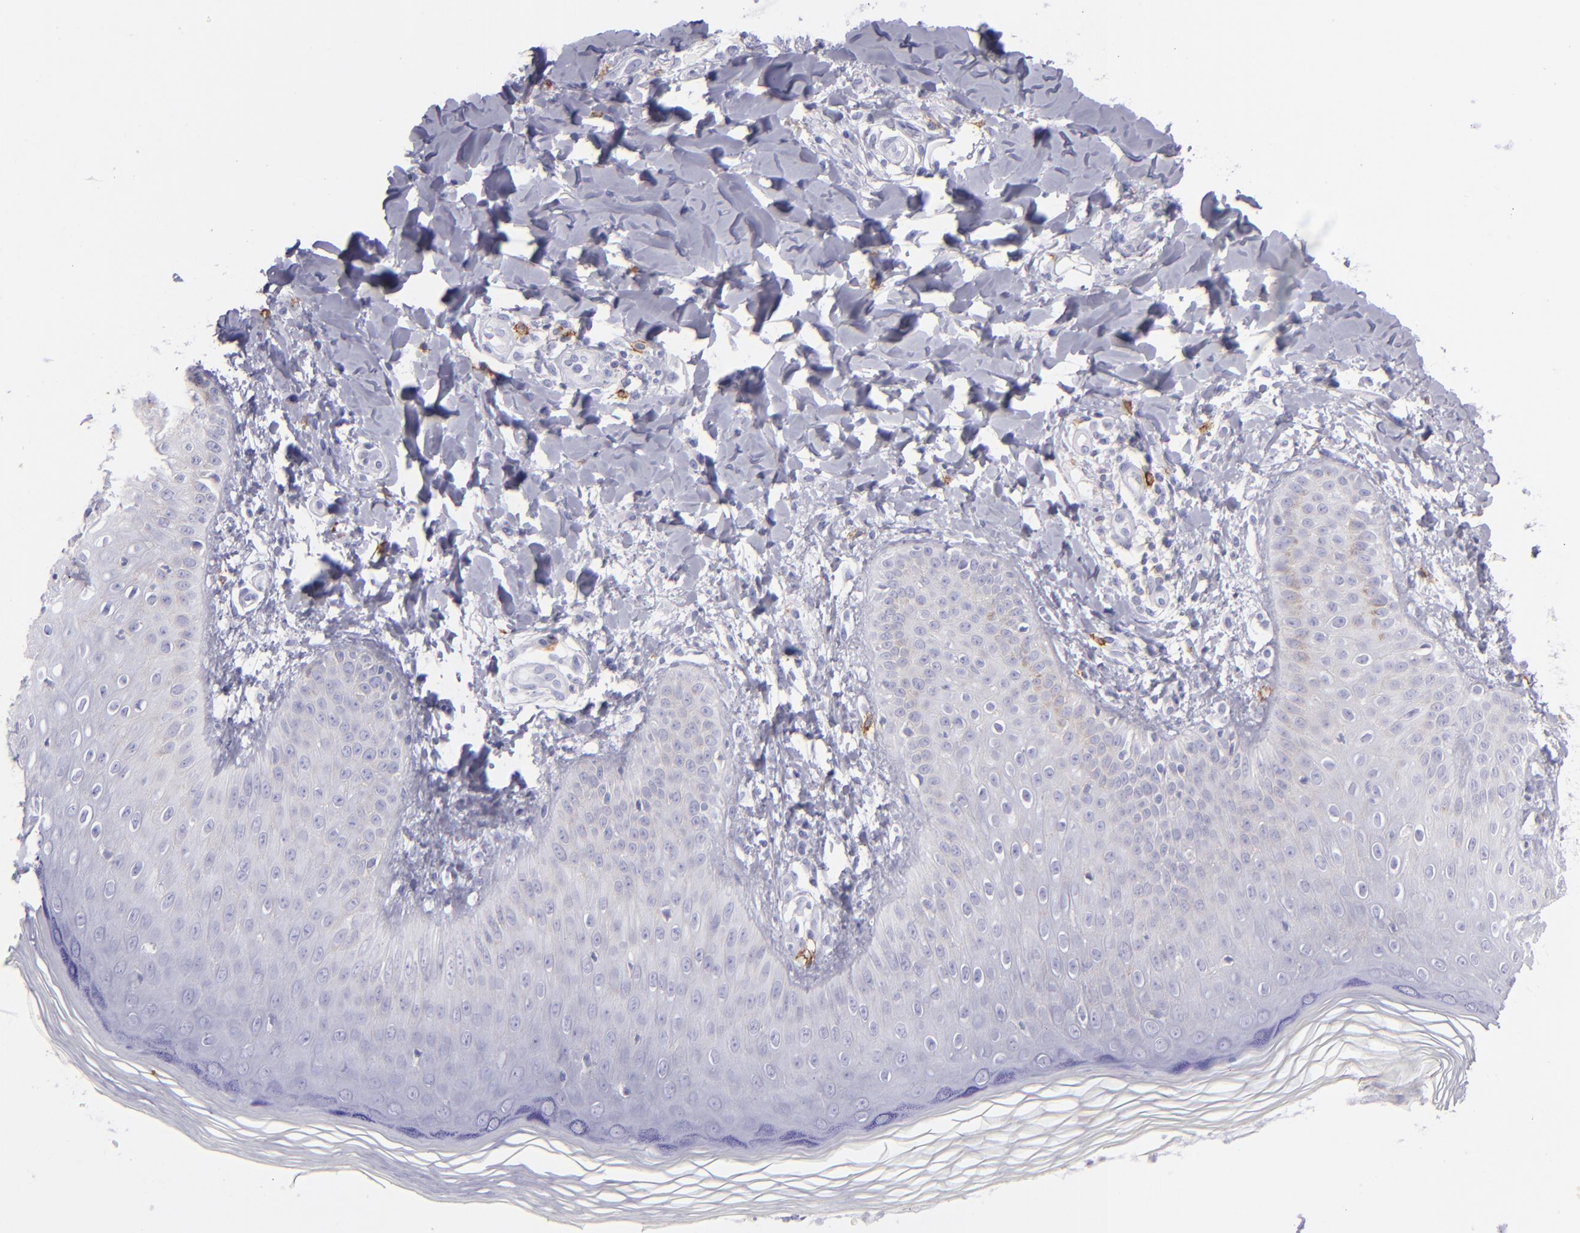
{"staining": {"intensity": "moderate", "quantity": "<25%", "location": "cytoplasmic/membranous"}, "tissue": "skin", "cell_type": "Epidermal cells", "image_type": "normal", "snomed": [{"axis": "morphology", "description": "Normal tissue, NOS"}, {"axis": "morphology", "description": "Inflammation, NOS"}, {"axis": "topography", "description": "Soft tissue"}, {"axis": "topography", "description": "Anal"}], "caption": "High-power microscopy captured an immunohistochemistry photomicrograph of benign skin, revealing moderate cytoplasmic/membranous positivity in approximately <25% of epidermal cells.", "gene": "CD82", "patient": {"sex": "female", "age": 15}}